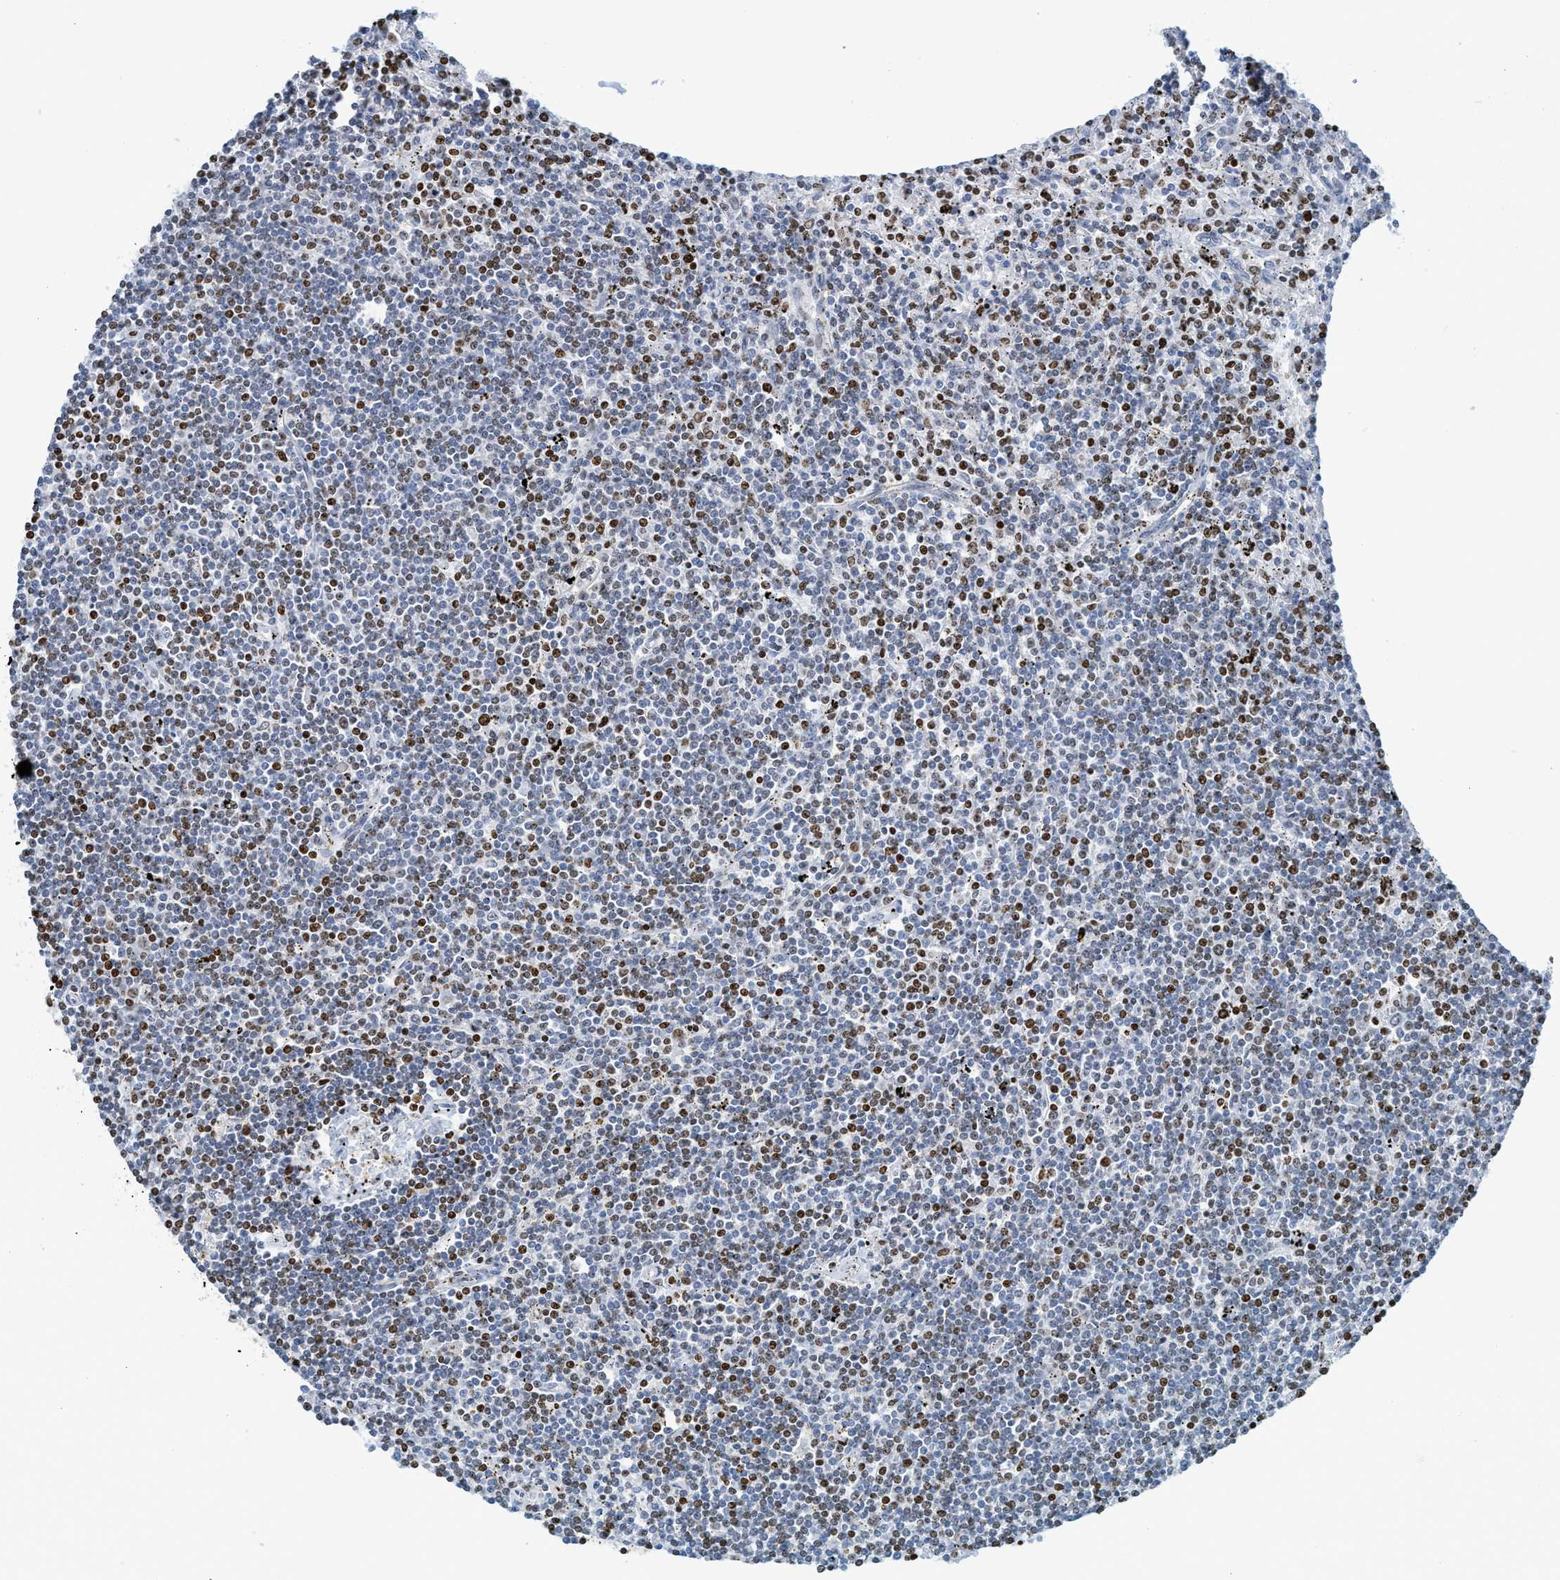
{"staining": {"intensity": "moderate", "quantity": "25%-75%", "location": "nuclear"}, "tissue": "lymphoma", "cell_type": "Tumor cells", "image_type": "cancer", "snomed": [{"axis": "morphology", "description": "Malignant lymphoma, non-Hodgkin's type, Low grade"}, {"axis": "topography", "description": "Spleen"}], "caption": "A micrograph of low-grade malignant lymphoma, non-Hodgkin's type stained for a protein reveals moderate nuclear brown staining in tumor cells. (DAB (3,3'-diaminobenzidine) IHC, brown staining for protein, blue staining for nuclei).", "gene": "SH3D19", "patient": {"sex": "male", "age": 76}}